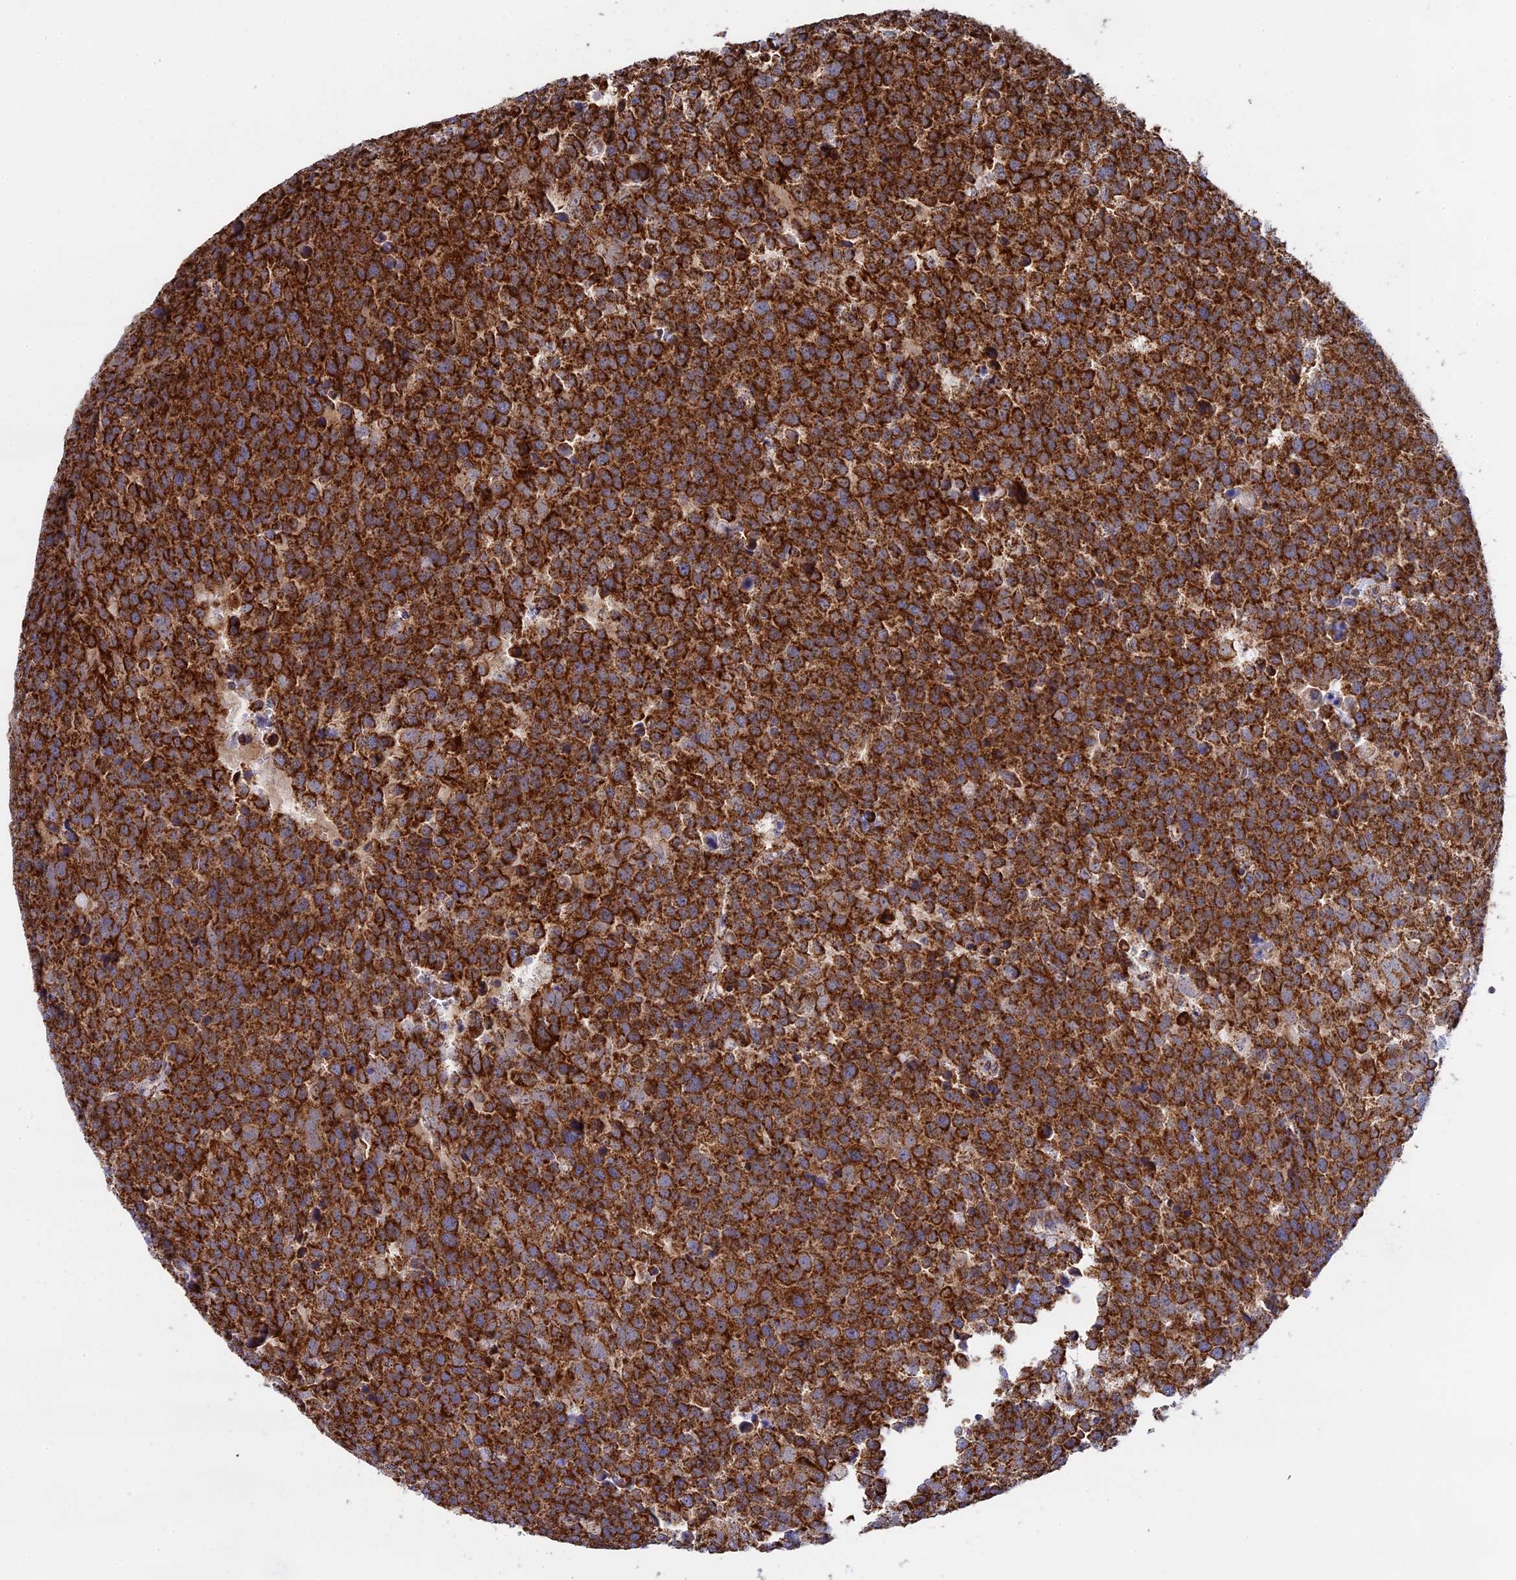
{"staining": {"intensity": "strong", "quantity": ">75%", "location": "cytoplasmic/membranous"}, "tissue": "testis cancer", "cell_type": "Tumor cells", "image_type": "cancer", "snomed": [{"axis": "morphology", "description": "Seminoma, NOS"}, {"axis": "topography", "description": "Testis"}], "caption": "Protein analysis of testis cancer (seminoma) tissue exhibits strong cytoplasmic/membranous staining in approximately >75% of tumor cells. Using DAB (3,3'-diaminobenzidine) (brown) and hematoxylin (blue) stains, captured at high magnification using brightfield microscopy.", "gene": "CDC16", "patient": {"sex": "male", "age": 71}}